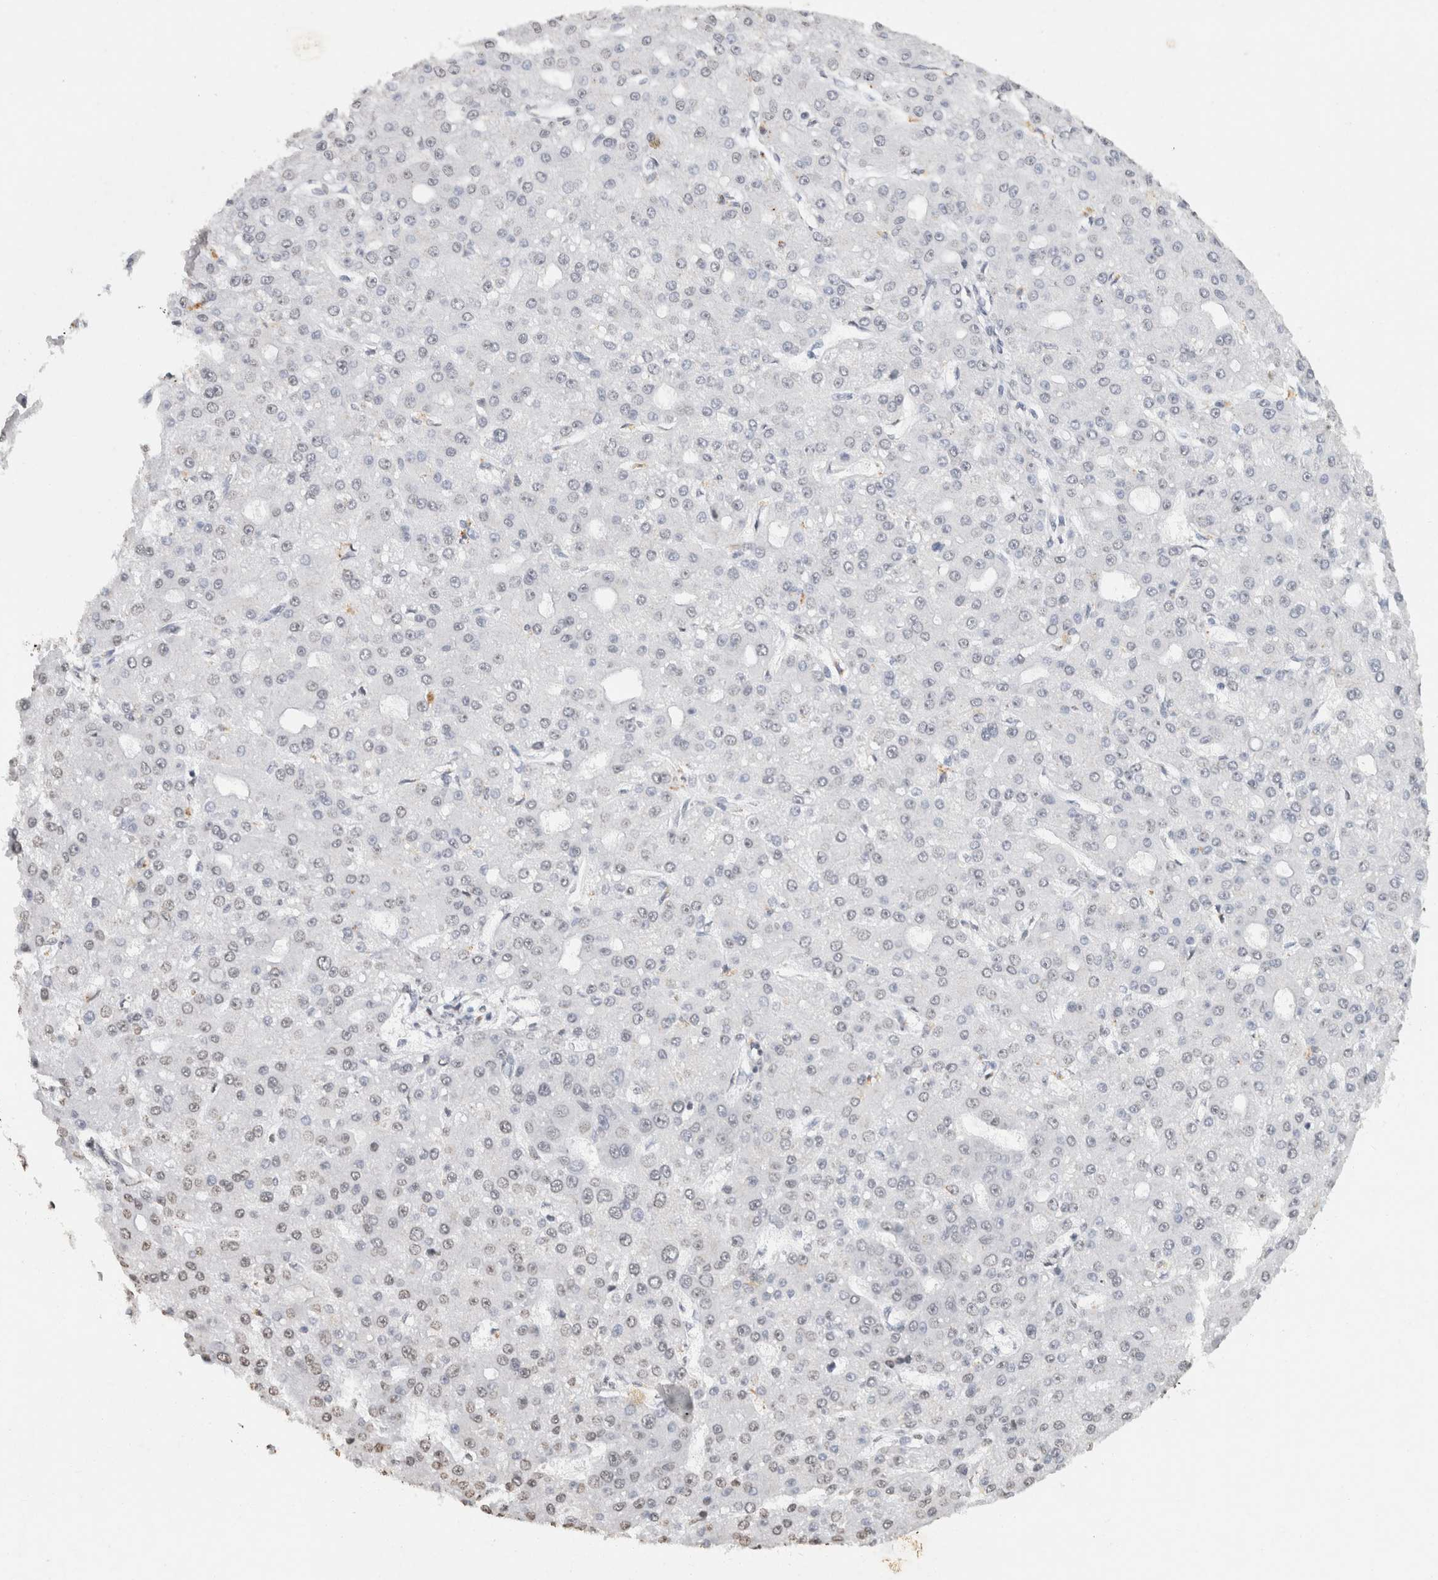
{"staining": {"intensity": "negative", "quantity": "none", "location": "none"}, "tissue": "liver cancer", "cell_type": "Tumor cells", "image_type": "cancer", "snomed": [{"axis": "morphology", "description": "Carcinoma, Hepatocellular, NOS"}, {"axis": "topography", "description": "Liver"}], "caption": "Tumor cells show no significant protein positivity in hepatocellular carcinoma (liver).", "gene": "CNTN1", "patient": {"sex": "male", "age": 67}}